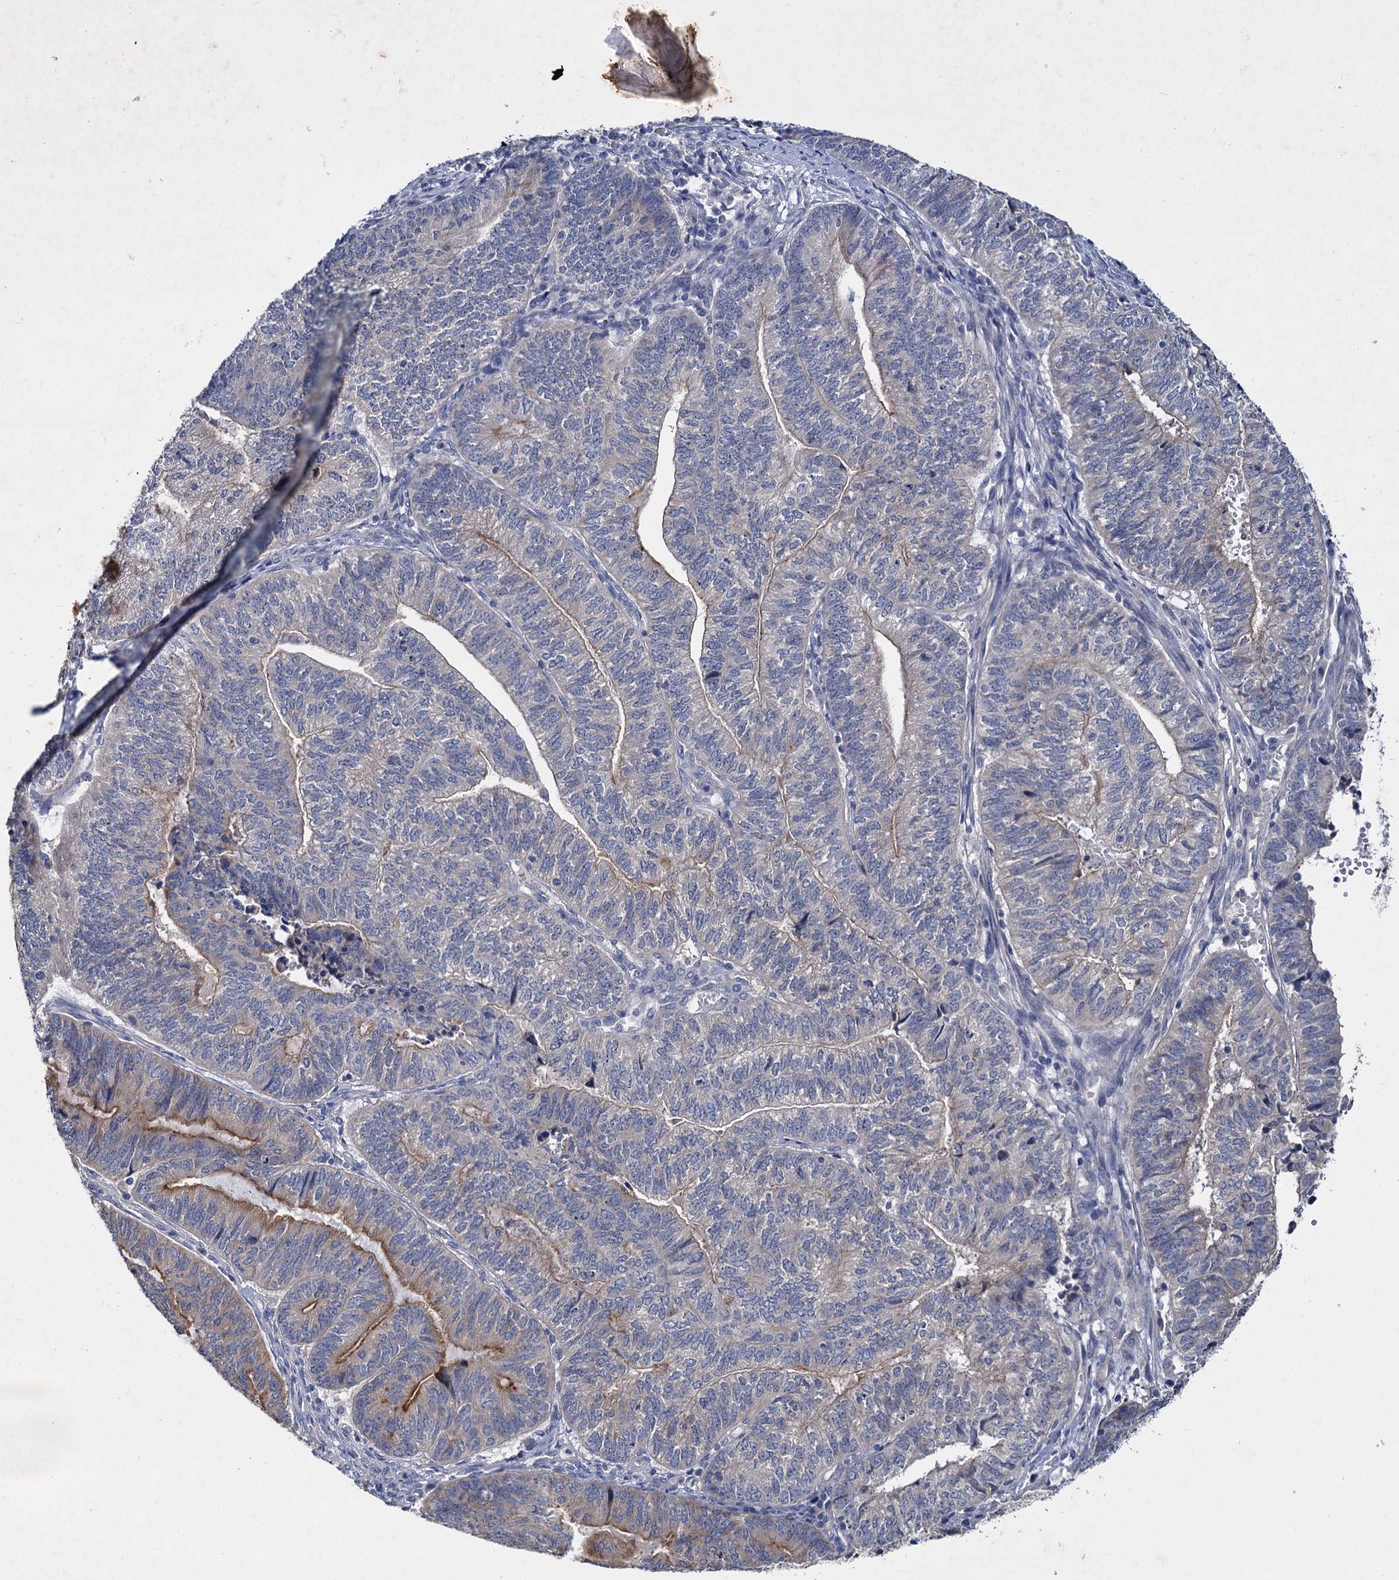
{"staining": {"intensity": "moderate", "quantity": "<25%", "location": "cytoplasmic/membranous"}, "tissue": "endometrial cancer", "cell_type": "Tumor cells", "image_type": "cancer", "snomed": [{"axis": "morphology", "description": "Adenocarcinoma, NOS"}, {"axis": "topography", "description": "Uterus"}, {"axis": "topography", "description": "Endometrium"}], "caption": "Endometrial adenocarcinoma stained with DAB (3,3'-diaminobenzidine) immunohistochemistry demonstrates low levels of moderate cytoplasmic/membranous expression in approximately <25% of tumor cells. (Stains: DAB in brown, nuclei in blue, Microscopy: brightfield microscopy at high magnification).", "gene": "ATP9A", "patient": {"sex": "female", "age": 70}}